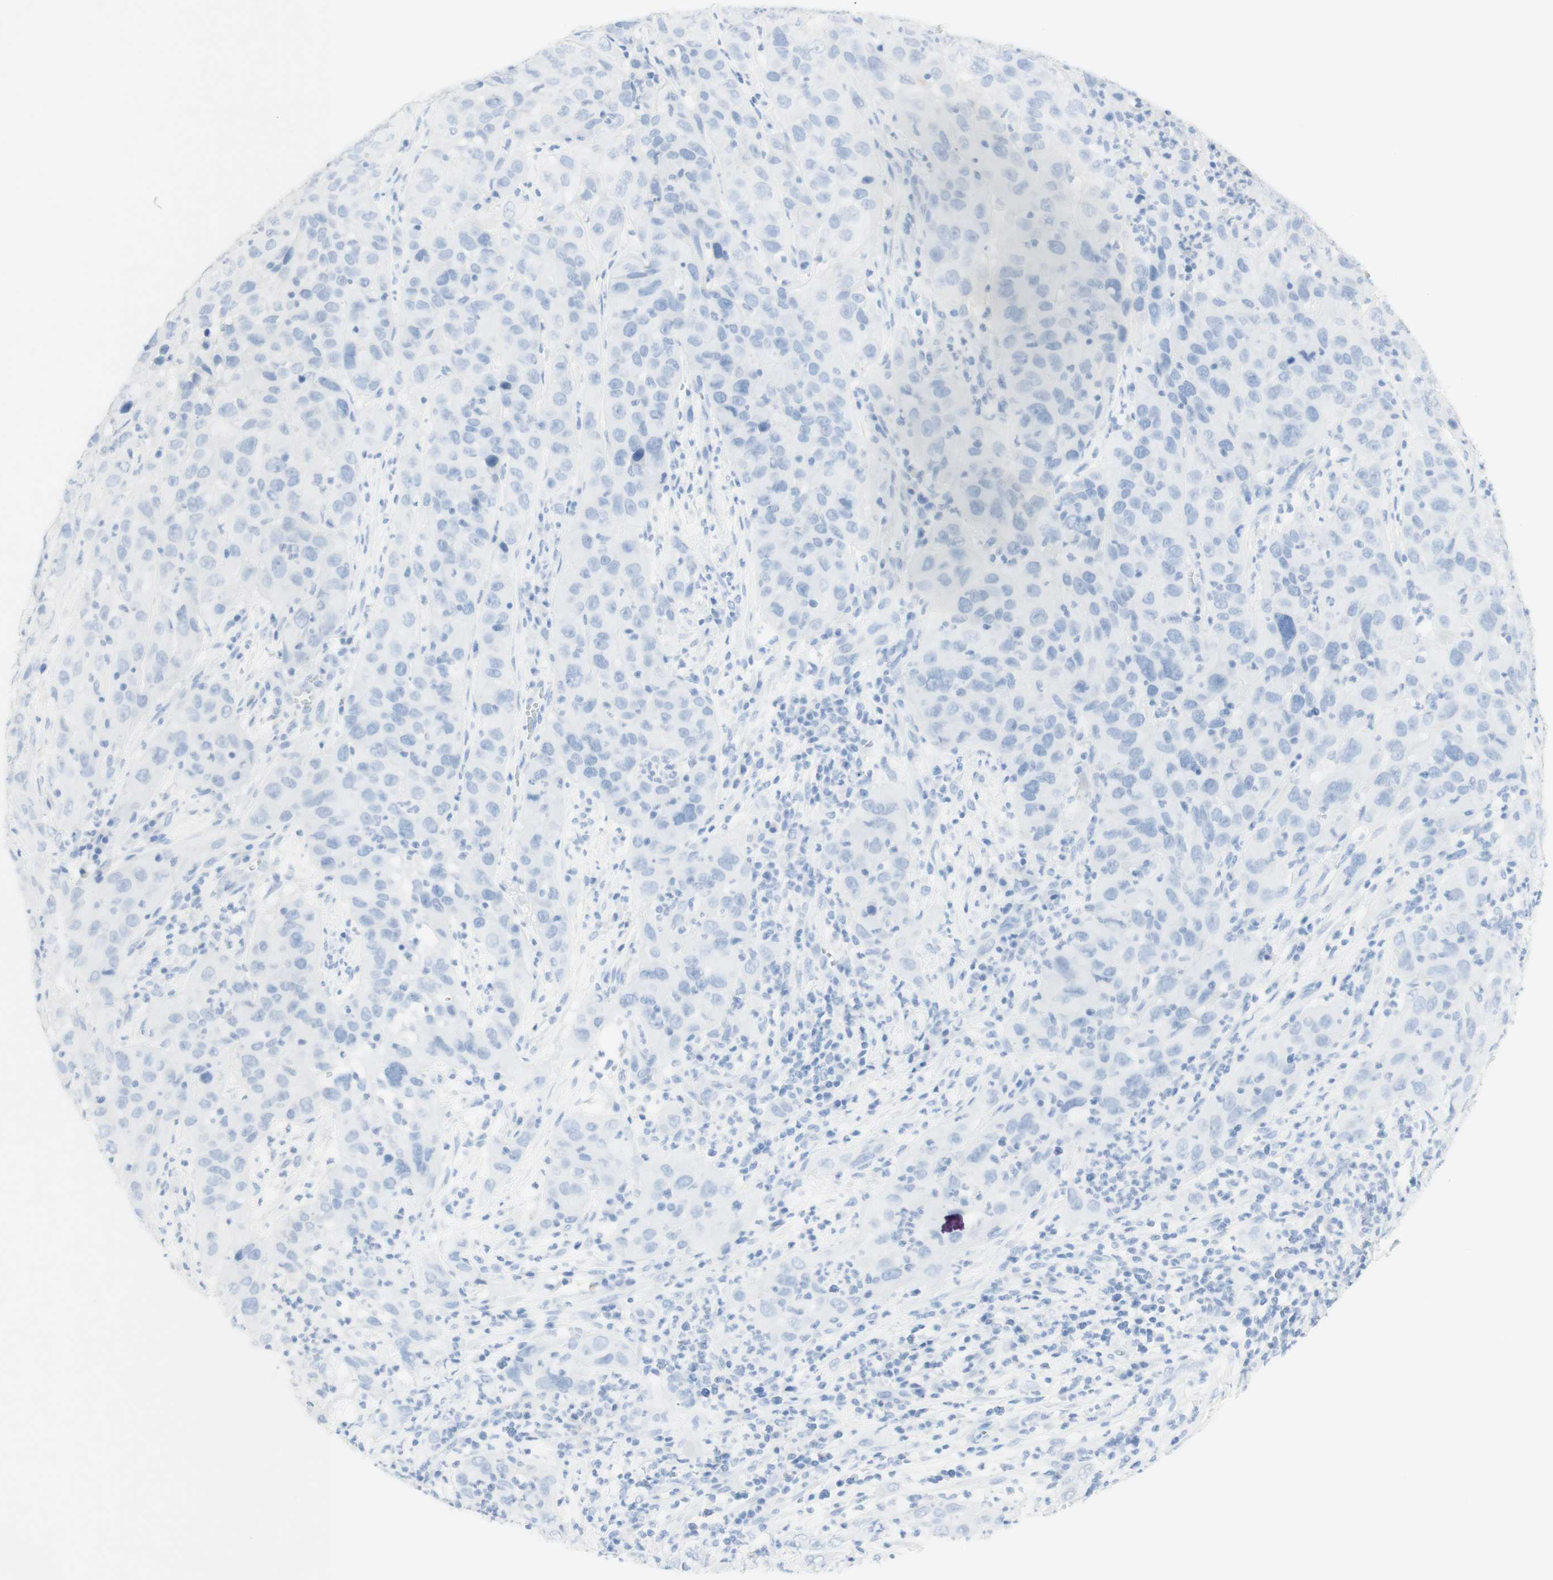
{"staining": {"intensity": "negative", "quantity": "none", "location": "none"}, "tissue": "cervical cancer", "cell_type": "Tumor cells", "image_type": "cancer", "snomed": [{"axis": "morphology", "description": "Squamous cell carcinoma, NOS"}, {"axis": "topography", "description": "Cervix"}], "caption": "Tumor cells are negative for brown protein staining in cervical cancer (squamous cell carcinoma).", "gene": "TPO", "patient": {"sex": "female", "age": 32}}